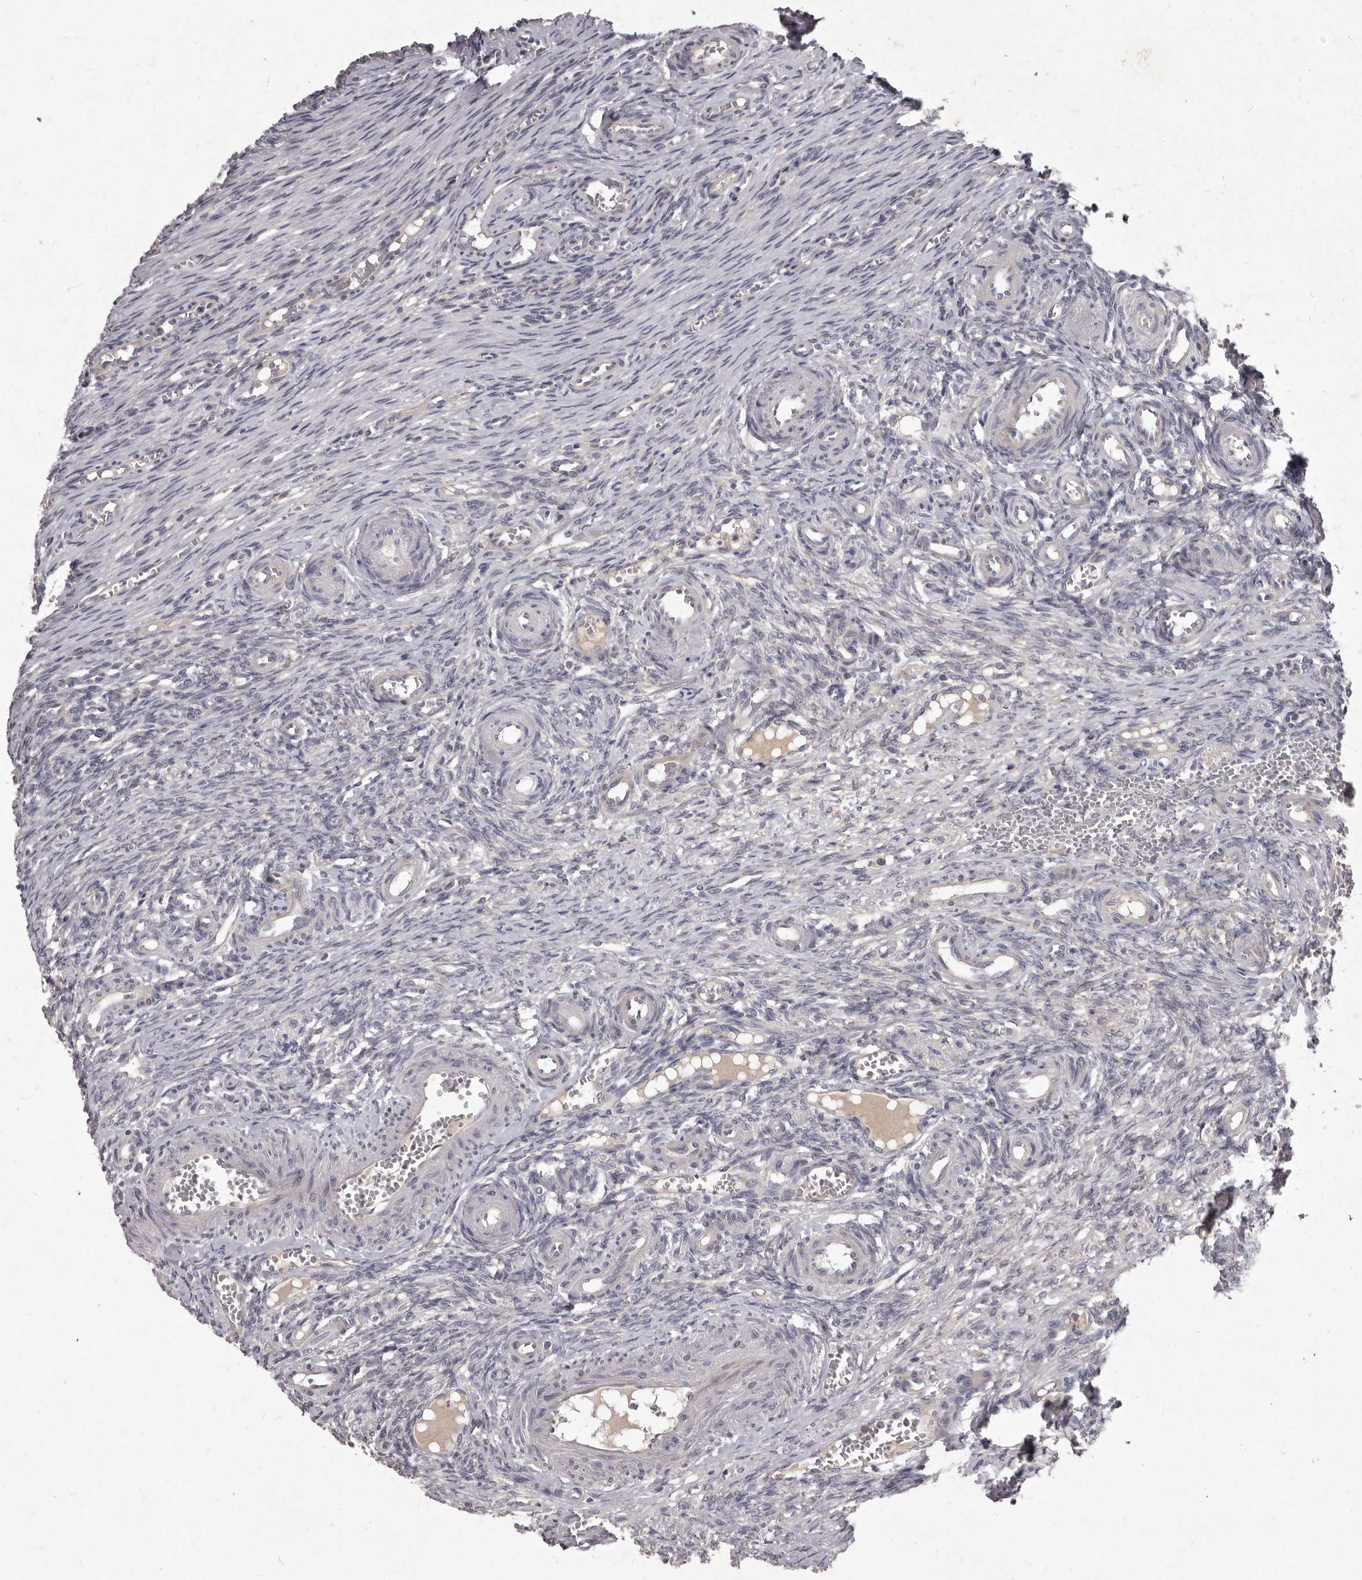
{"staining": {"intensity": "negative", "quantity": "none", "location": "none"}, "tissue": "ovary", "cell_type": "Ovarian stroma cells", "image_type": "normal", "snomed": [{"axis": "morphology", "description": "Adenocarcinoma, NOS"}, {"axis": "topography", "description": "Endometrium"}], "caption": "IHC micrograph of benign ovary stained for a protein (brown), which reveals no positivity in ovarian stroma cells.", "gene": "GPRC5C", "patient": {"sex": "female", "age": 32}}